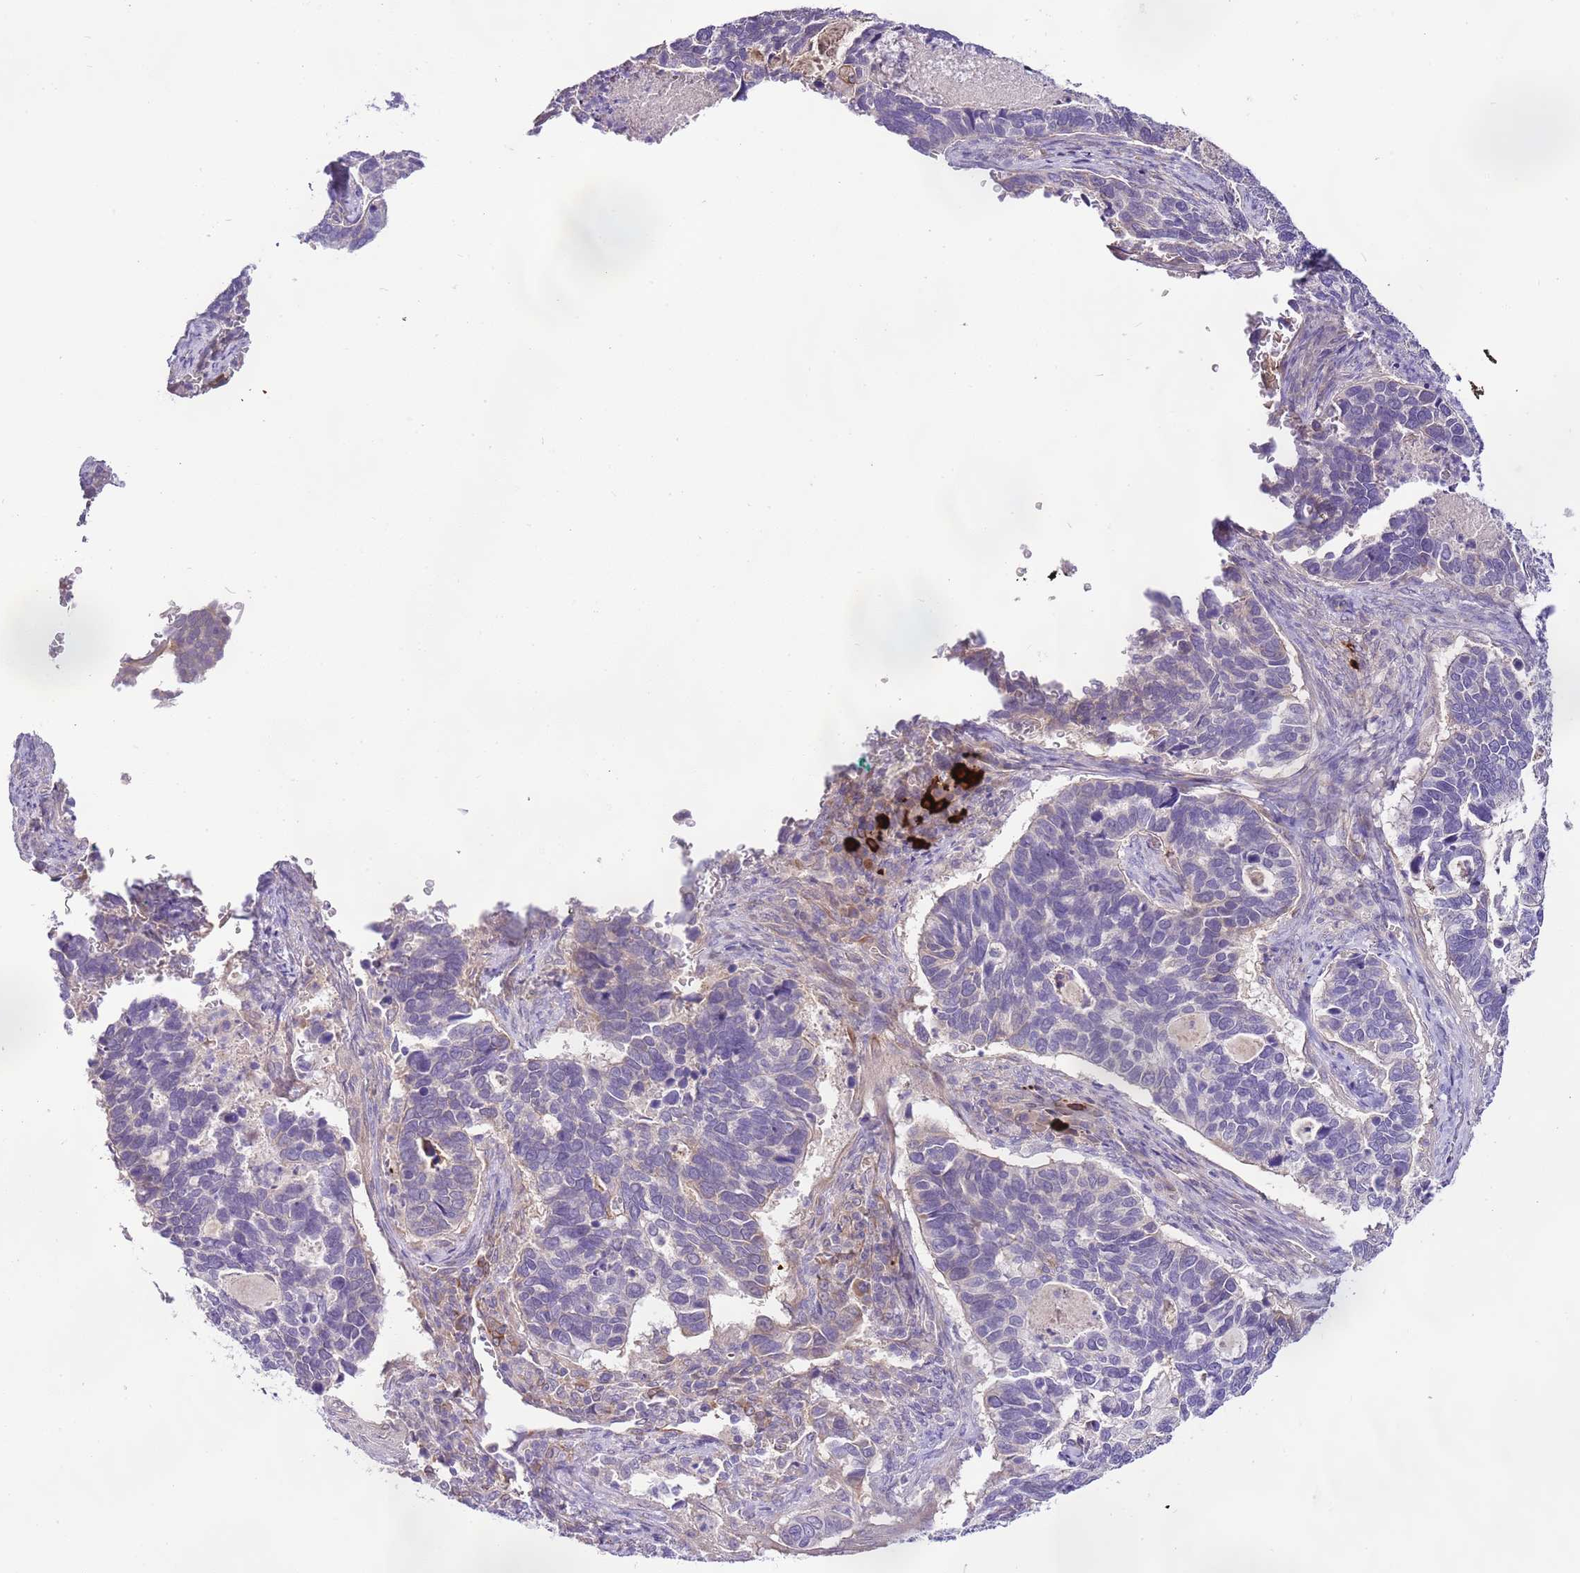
{"staining": {"intensity": "negative", "quantity": "none", "location": "none"}, "tissue": "cervical cancer", "cell_type": "Tumor cells", "image_type": "cancer", "snomed": [{"axis": "morphology", "description": "Squamous cell carcinoma, NOS"}, {"axis": "topography", "description": "Cervix"}], "caption": "DAB immunohistochemical staining of human cervical cancer displays no significant staining in tumor cells.", "gene": "RFK", "patient": {"sex": "female", "age": 38}}